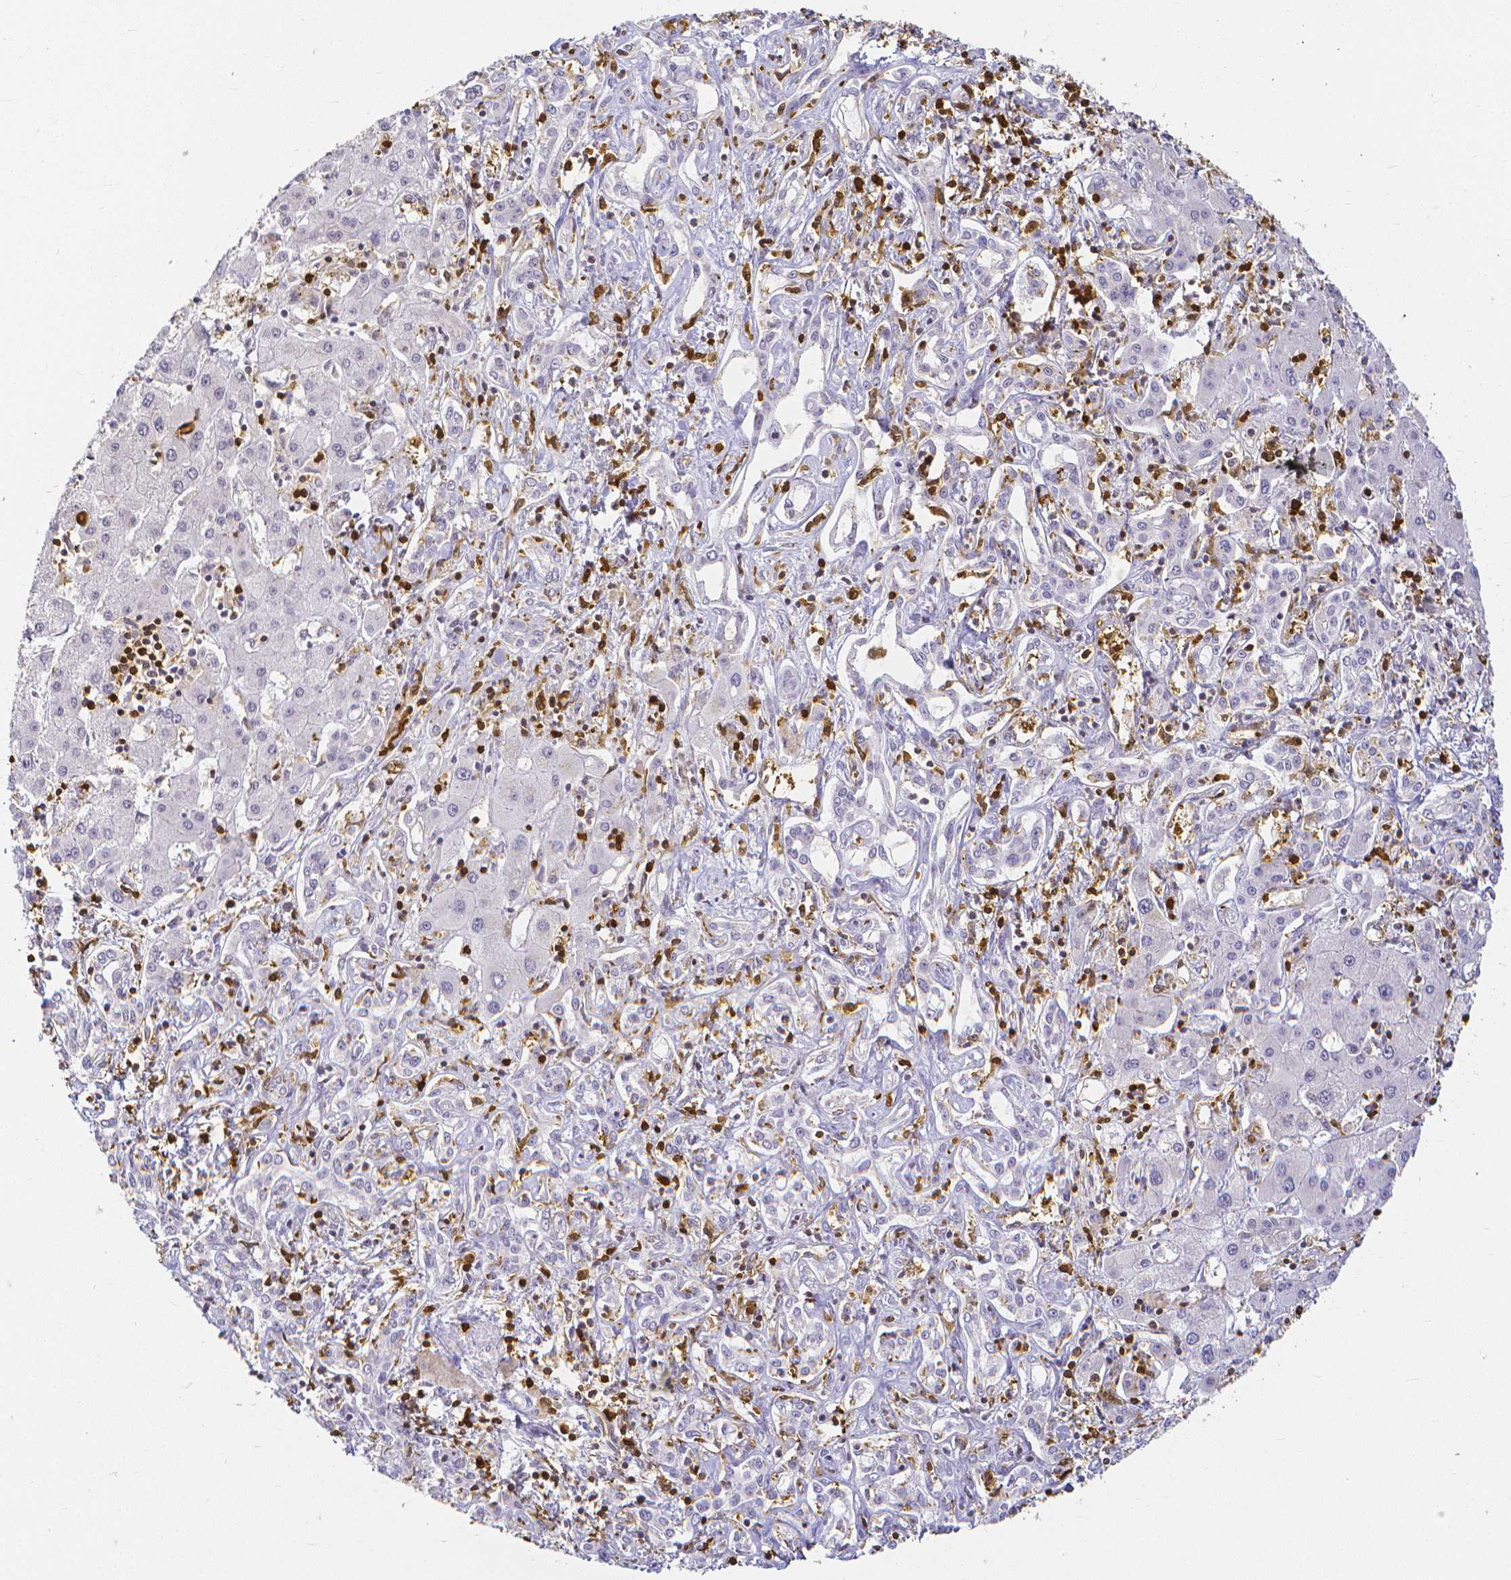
{"staining": {"intensity": "negative", "quantity": "none", "location": "none"}, "tissue": "liver cancer", "cell_type": "Tumor cells", "image_type": "cancer", "snomed": [{"axis": "morphology", "description": "Cholangiocarcinoma"}, {"axis": "topography", "description": "Liver"}], "caption": "Image shows no protein positivity in tumor cells of liver cholangiocarcinoma tissue. Nuclei are stained in blue.", "gene": "COTL1", "patient": {"sex": "female", "age": 64}}